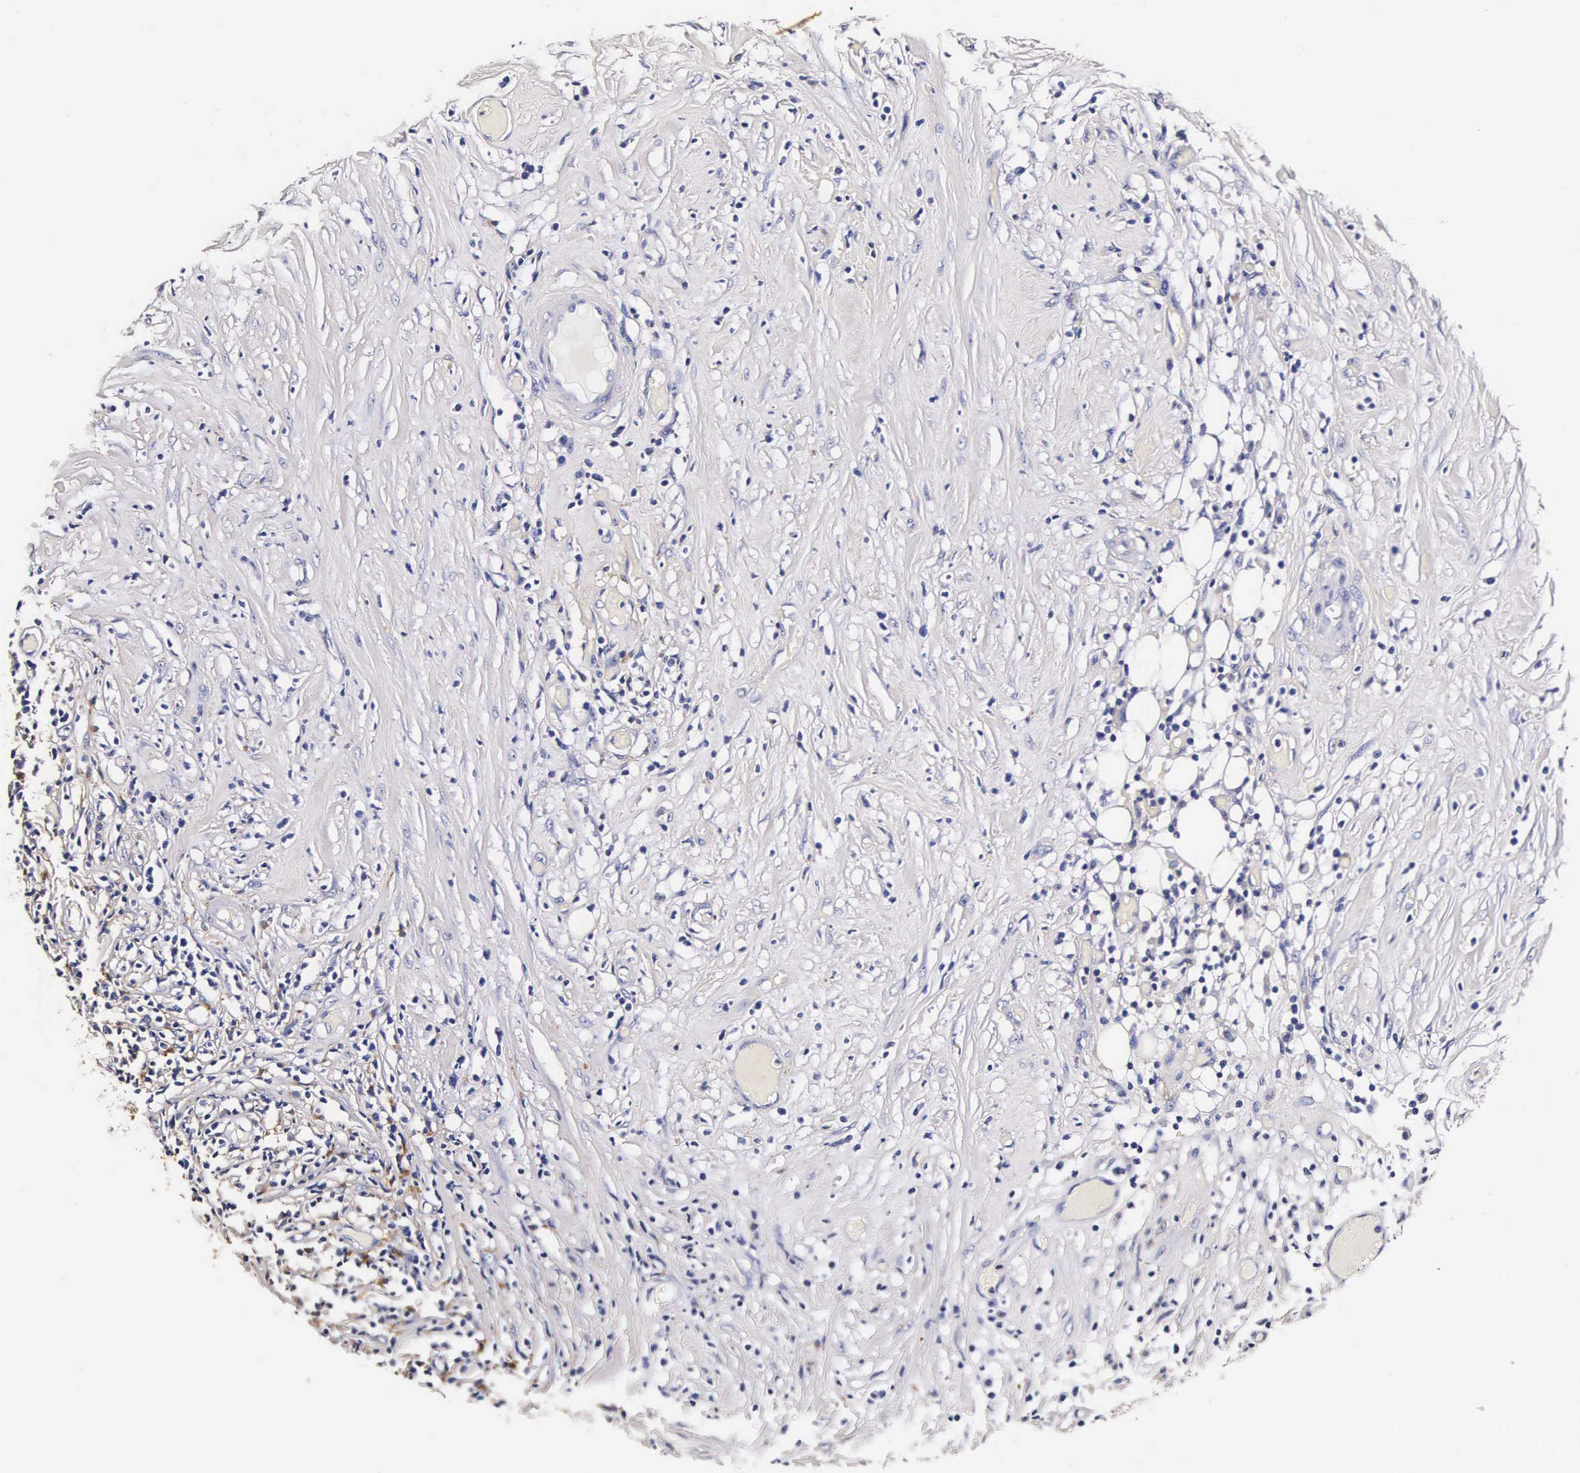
{"staining": {"intensity": "negative", "quantity": "none", "location": "none"}, "tissue": "lymphoma", "cell_type": "Tumor cells", "image_type": "cancer", "snomed": [{"axis": "morphology", "description": "Malignant lymphoma, non-Hodgkin's type, High grade"}, {"axis": "topography", "description": "Colon"}], "caption": "The micrograph reveals no staining of tumor cells in high-grade malignant lymphoma, non-Hodgkin's type.", "gene": "CTSB", "patient": {"sex": "male", "age": 82}}